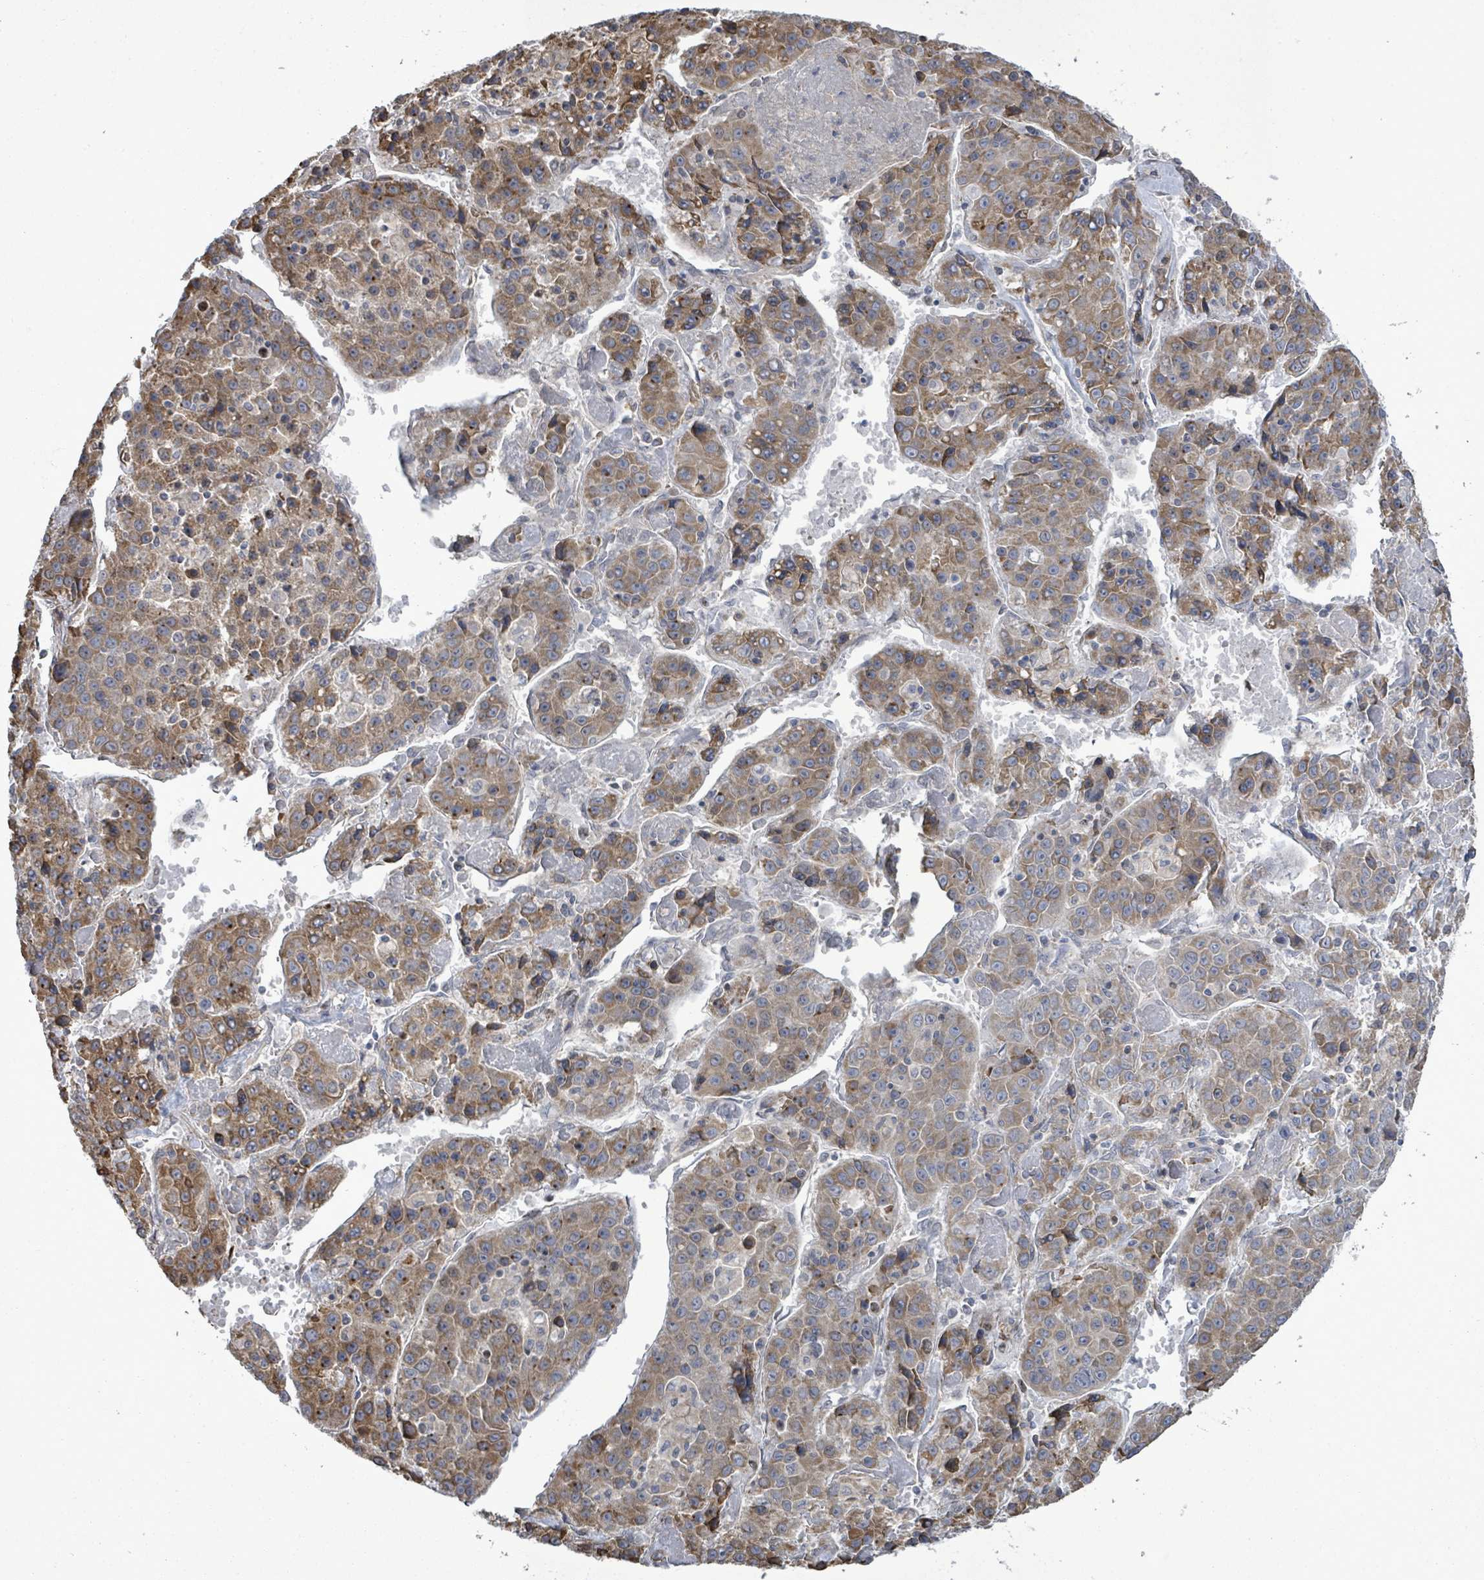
{"staining": {"intensity": "moderate", "quantity": "25%-75%", "location": "cytoplasmic/membranous"}, "tissue": "liver cancer", "cell_type": "Tumor cells", "image_type": "cancer", "snomed": [{"axis": "morphology", "description": "Carcinoma, Hepatocellular, NOS"}, {"axis": "topography", "description": "Liver"}], "caption": "Hepatocellular carcinoma (liver) stained with immunohistochemistry reveals moderate cytoplasmic/membranous expression in approximately 25%-75% of tumor cells.", "gene": "PAPSS1", "patient": {"sex": "female", "age": 53}}